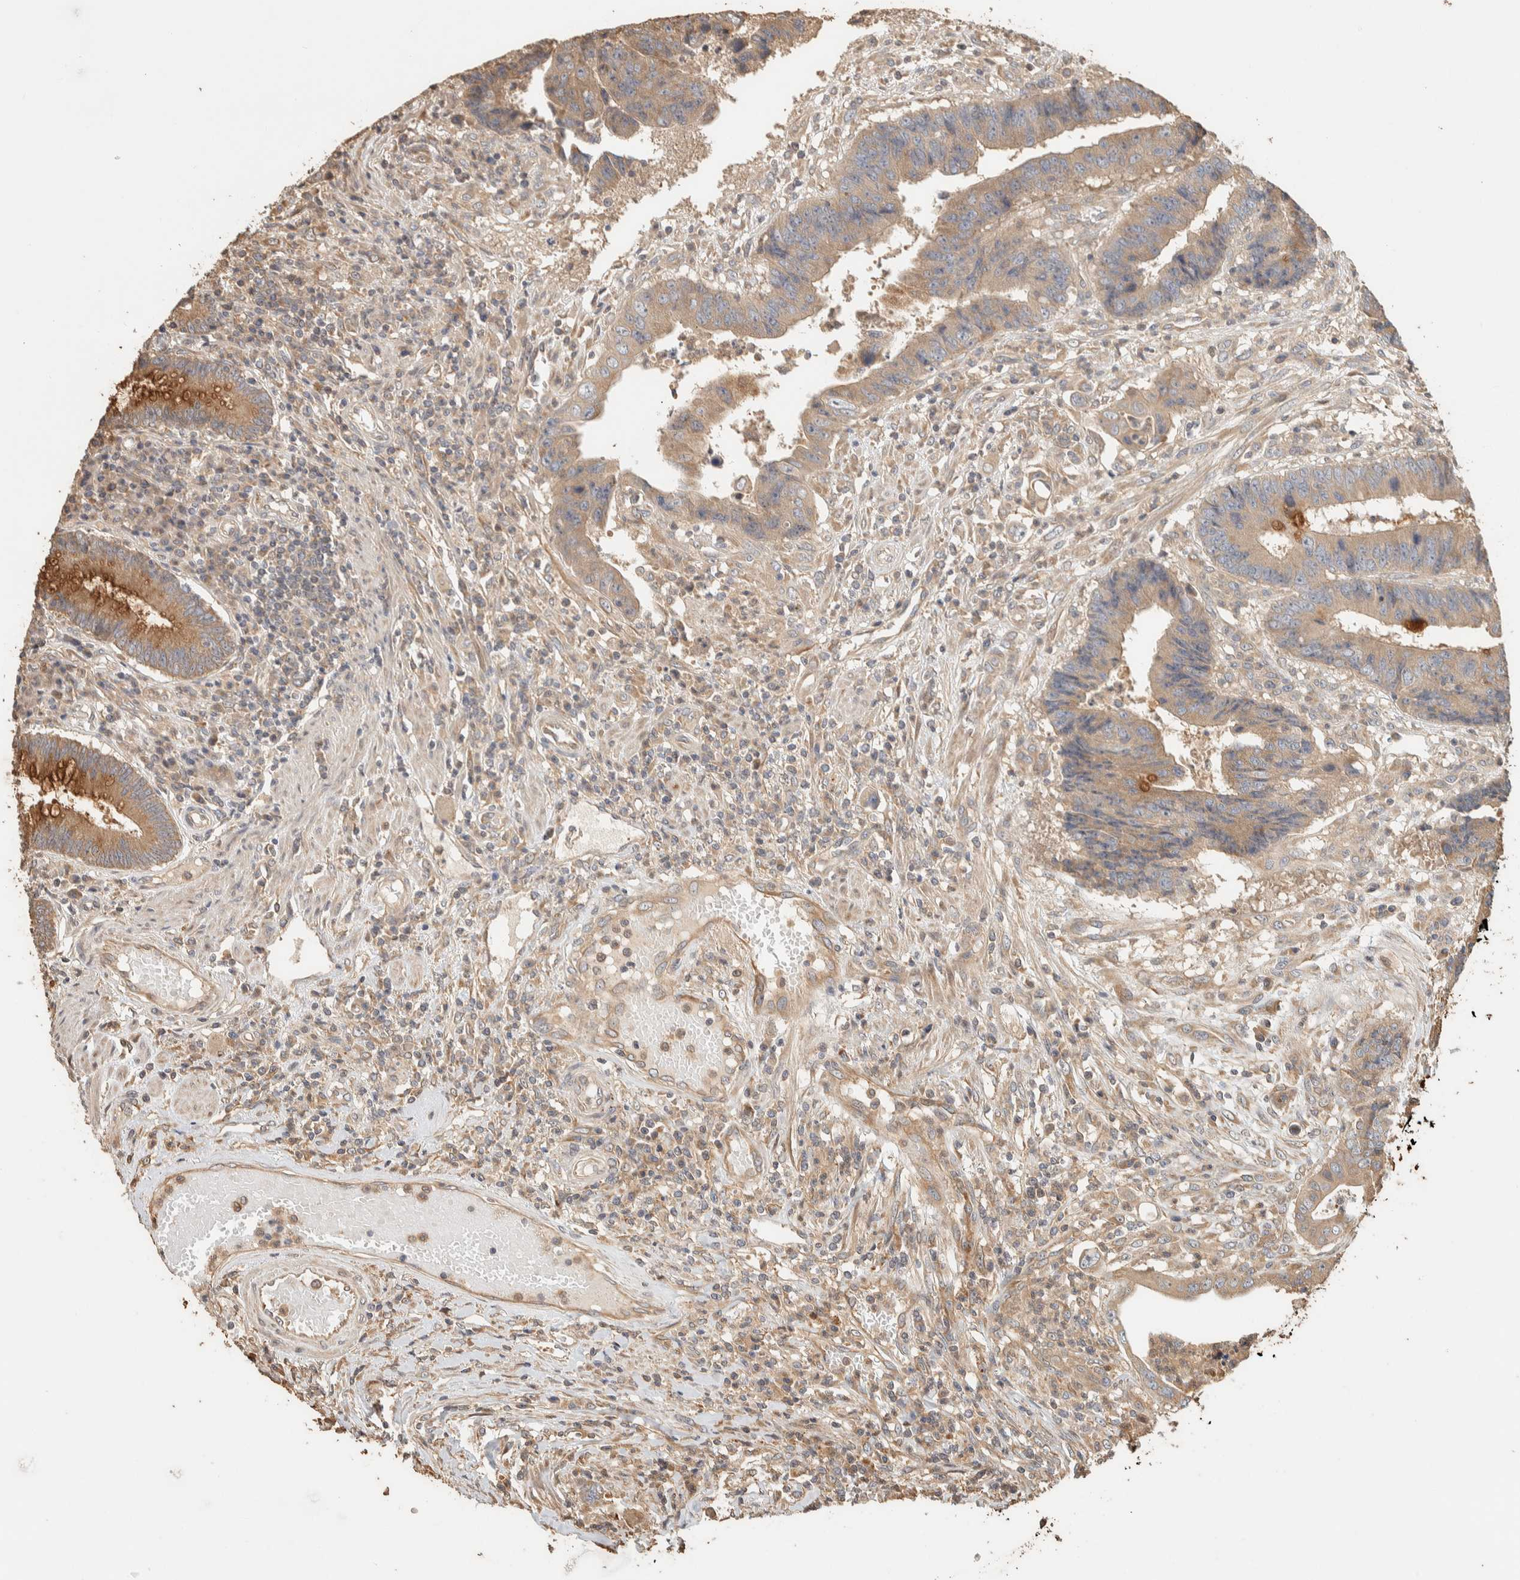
{"staining": {"intensity": "weak", "quantity": ">75%", "location": "cytoplasmic/membranous"}, "tissue": "colorectal cancer", "cell_type": "Tumor cells", "image_type": "cancer", "snomed": [{"axis": "morphology", "description": "Adenocarcinoma, NOS"}, {"axis": "topography", "description": "Rectum"}], "caption": "Immunohistochemical staining of human colorectal adenocarcinoma demonstrates weak cytoplasmic/membranous protein positivity in approximately >75% of tumor cells.", "gene": "EXOC7", "patient": {"sex": "male", "age": 84}}